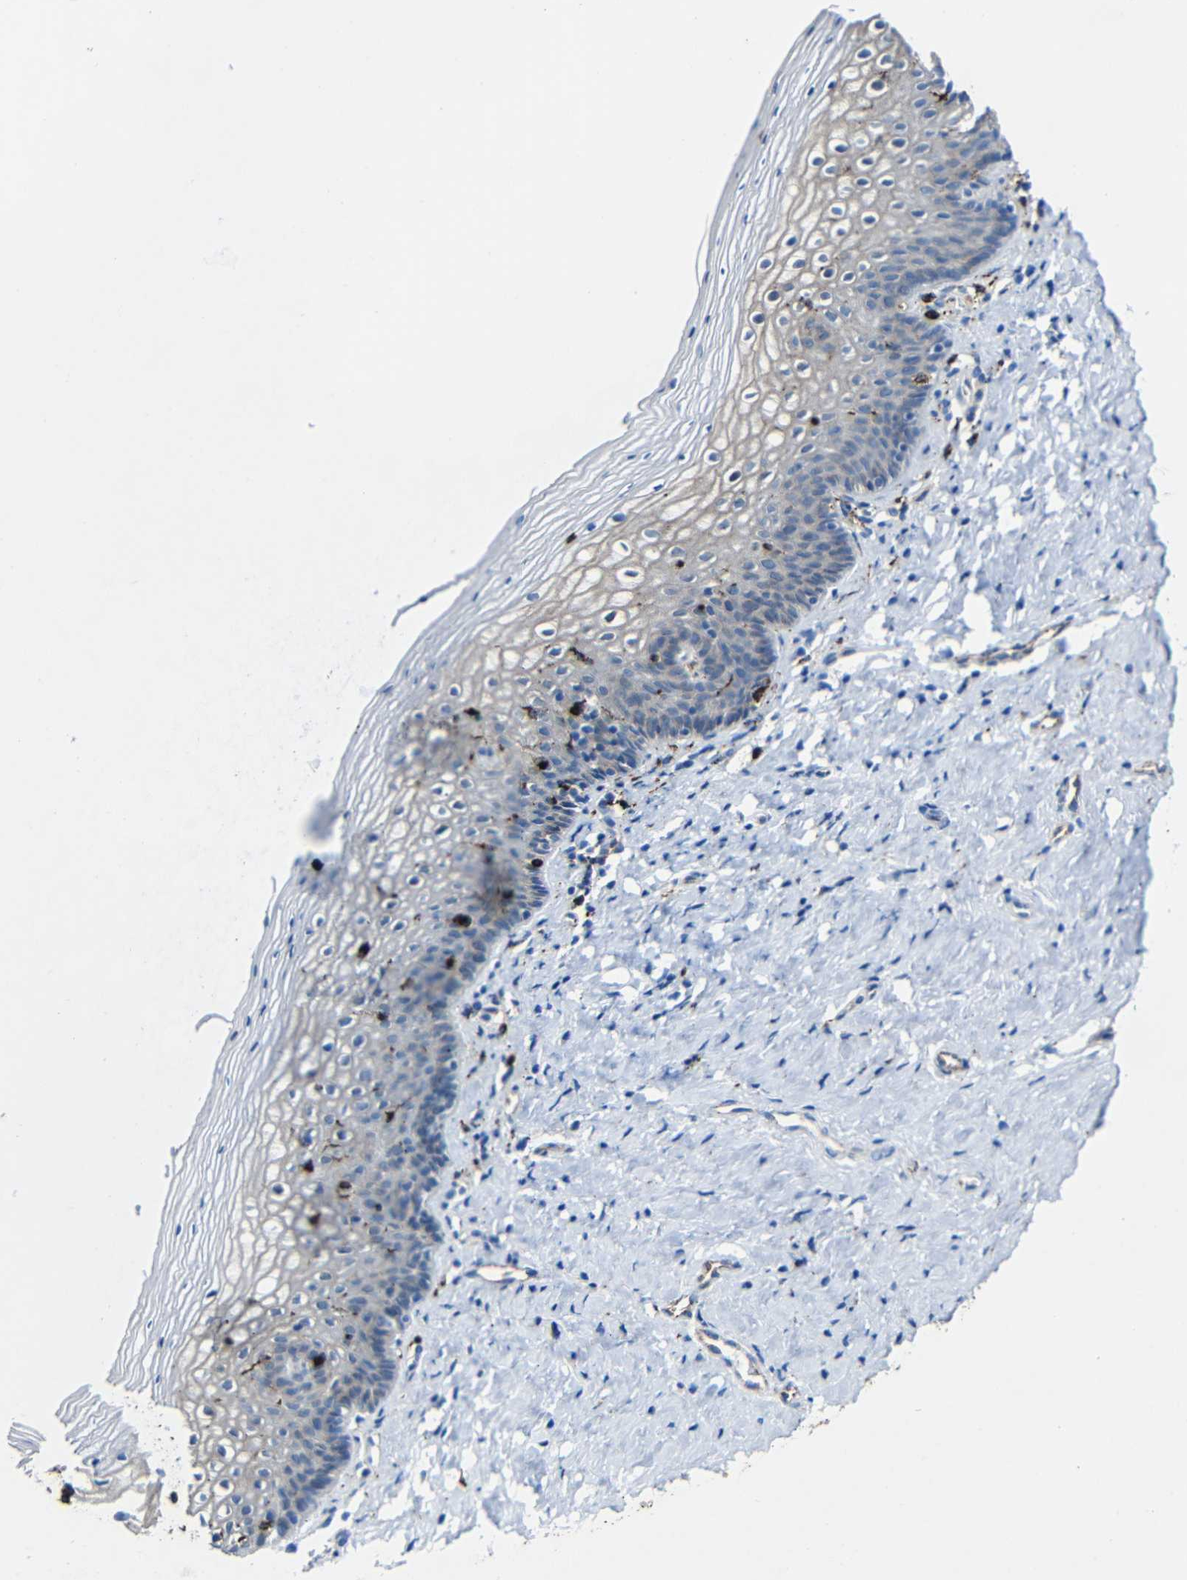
{"staining": {"intensity": "weak", "quantity": "25%-75%", "location": "cytoplasmic/membranous"}, "tissue": "vagina", "cell_type": "Squamous epithelial cells", "image_type": "normal", "snomed": [{"axis": "morphology", "description": "Normal tissue, NOS"}, {"axis": "topography", "description": "Vagina"}], "caption": "Protein expression analysis of unremarkable vagina reveals weak cytoplasmic/membranous staining in approximately 25%-75% of squamous epithelial cells.", "gene": "HLA", "patient": {"sex": "female", "age": 44}}